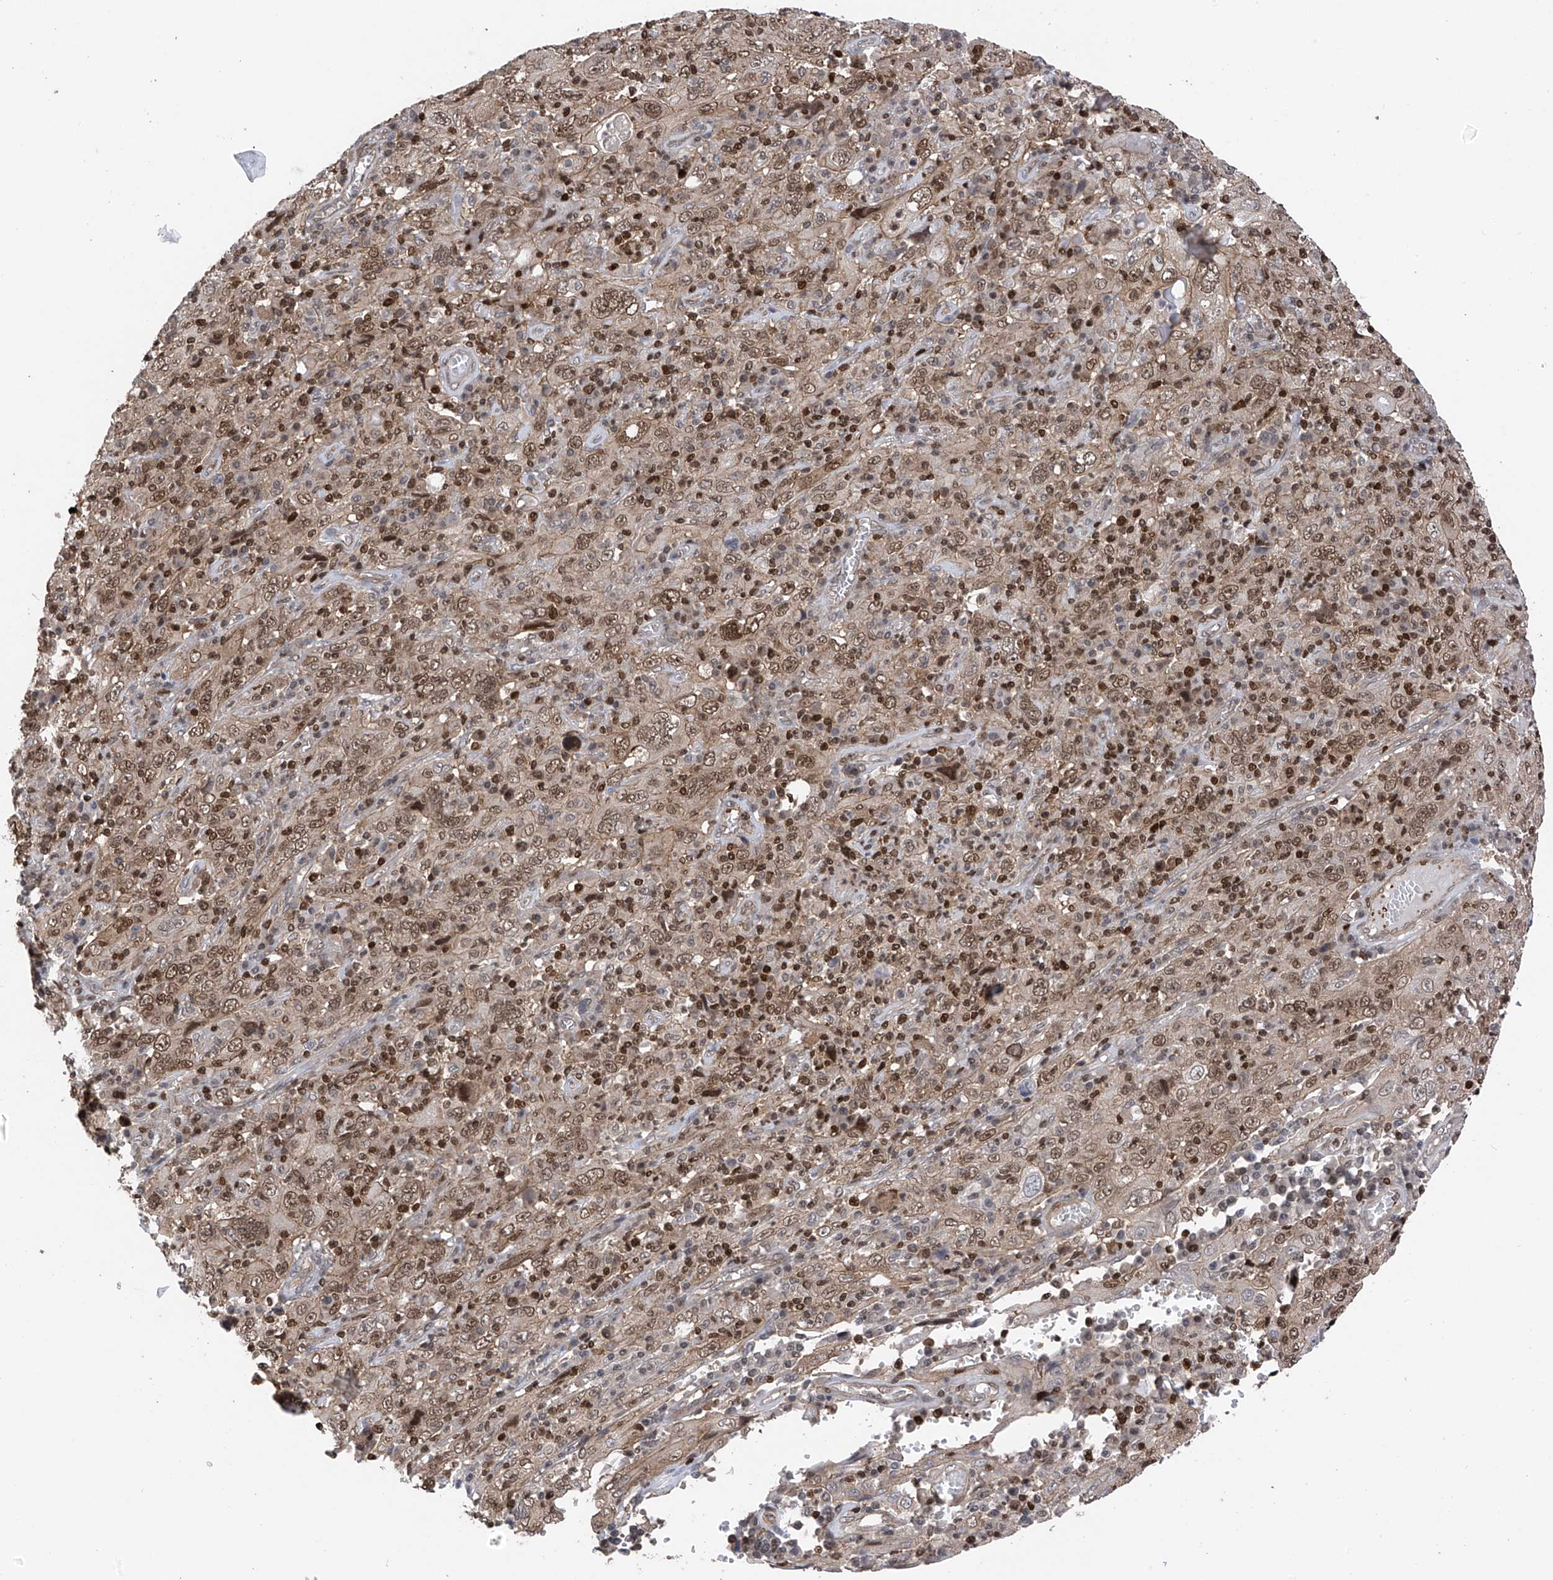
{"staining": {"intensity": "weak", "quantity": ">75%", "location": "cytoplasmic/membranous,nuclear"}, "tissue": "cervical cancer", "cell_type": "Tumor cells", "image_type": "cancer", "snomed": [{"axis": "morphology", "description": "Squamous cell carcinoma, NOS"}, {"axis": "topography", "description": "Cervix"}], "caption": "Protein positivity by IHC exhibits weak cytoplasmic/membranous and nuclear staining in about >75% of tumor cells in cervical squamous cell carcinoma.", "gene": "DNAJC9", "patient": {"sex": "female", "age": 46}}